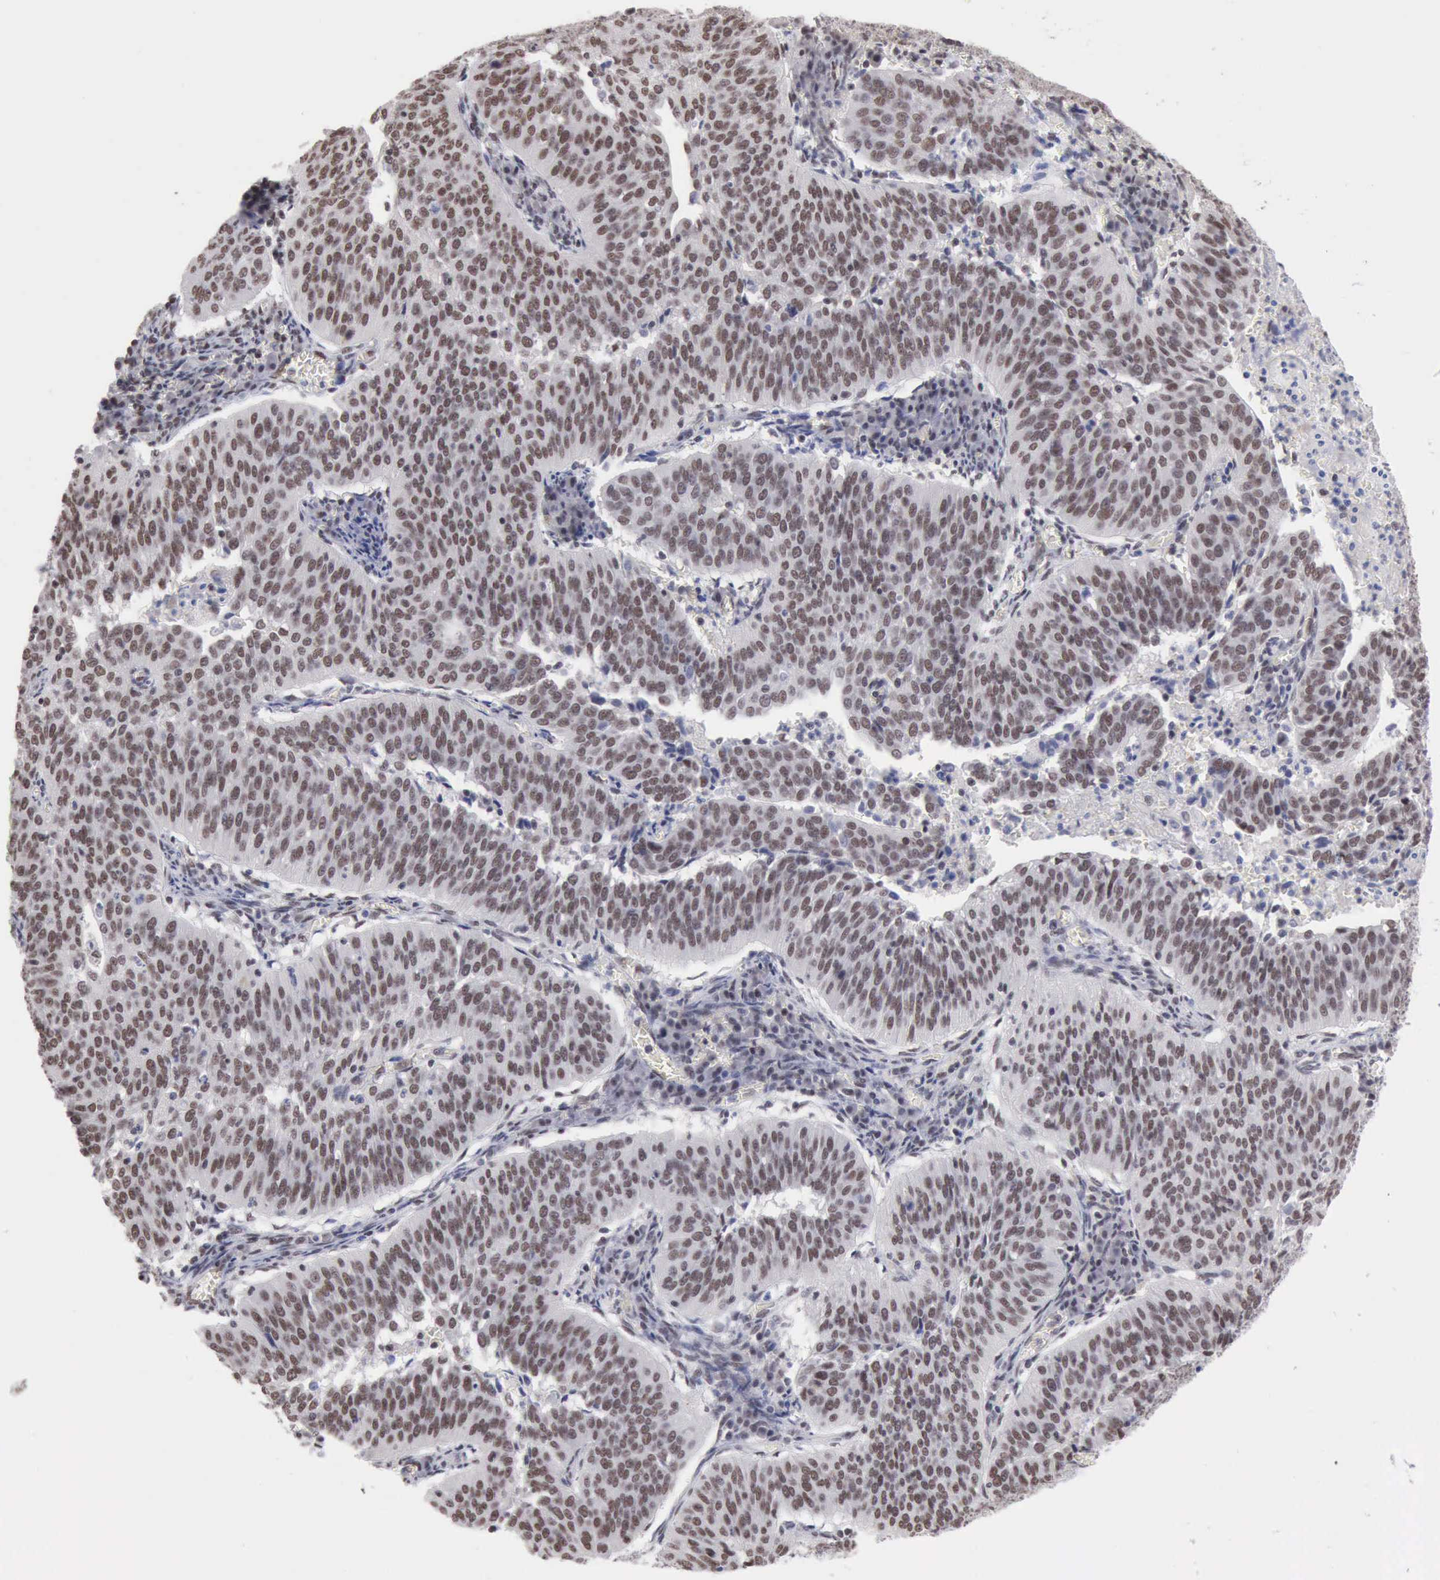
{"staining": {"intensity": "weak", "quantity": ">75%", "location": "nuclear"}, "tissue": "cervical cancer", "cell_type": "Tumor cells", "image_type": "cancer", "snomed": [{"axis": "morphology", "description": "Squamous cell carcinoma, NOS"}, {"axis": "topography", "description": "Cervix"}], "caption": "Weak nuclear staining for a protein is appreciated in about >75% of tumor cells of cervical squamous cell carcinoma using immunohistochemistry.", "gene": "TAF1", "patient": {"sex": "female", "age": 39}}